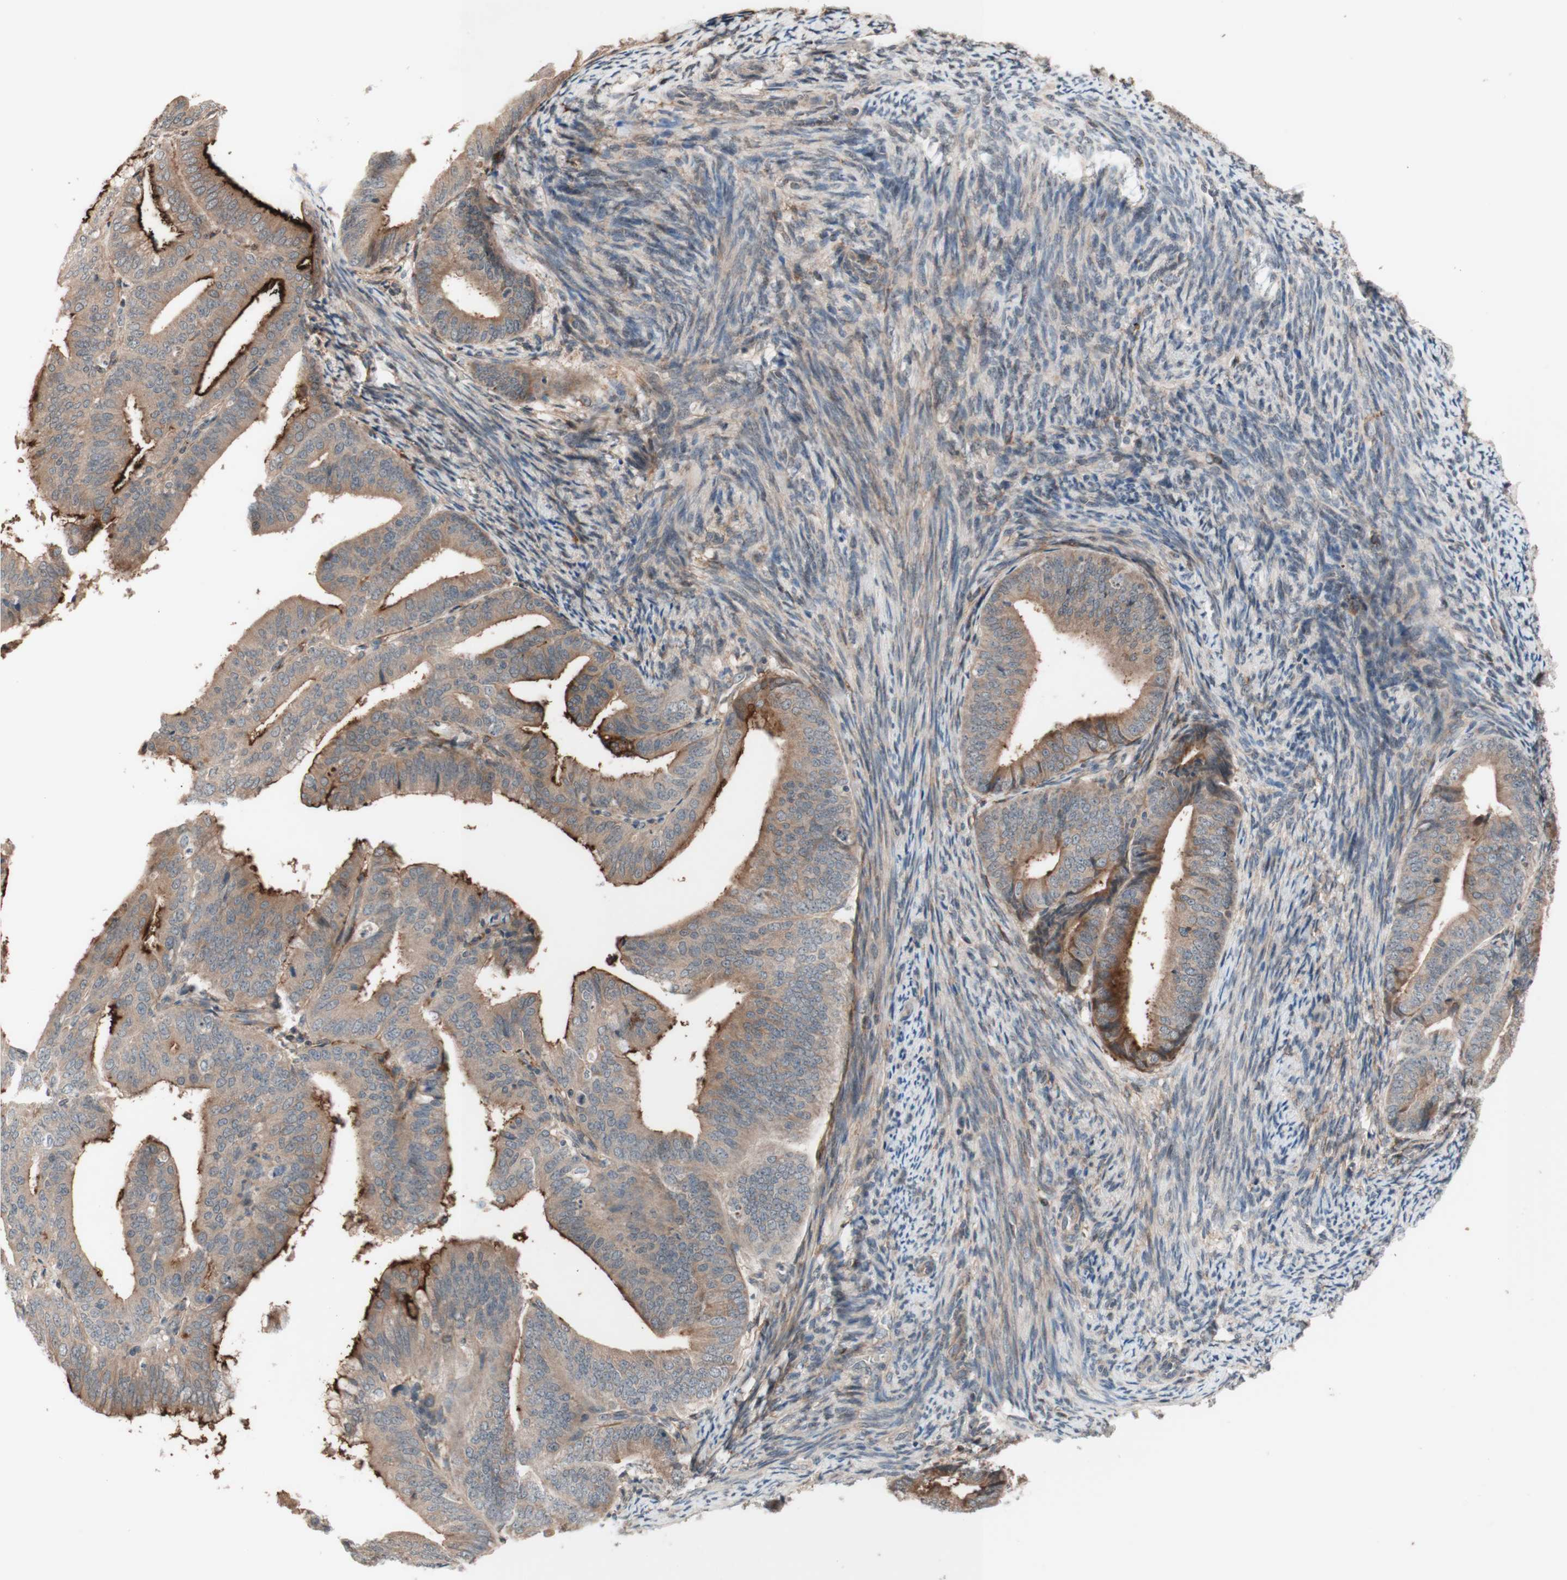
{"staining": {"intensity": "moderate", "quantity": ">75%", "location": "cytoplasmic/membranous"}, "tissue": "endometrial cancer", "cell_type": "Tumor cells", "image_type": "cancer", "snomed": [{"axis": "morphology", "description": "Adenocarcinoma, NOS"}, {"axis": "topography", "description": "Endometrium"}], "caption": "IHC histopathology image of human endometrial cancer (adenocarcinoma) stained for a protein (brown), which shows medium levels of moderate cytoplasmic/membranous positivity in about >75% of tumor cells.", "gene": "CD55", "patient": {"sex": "female", "age": 63}}